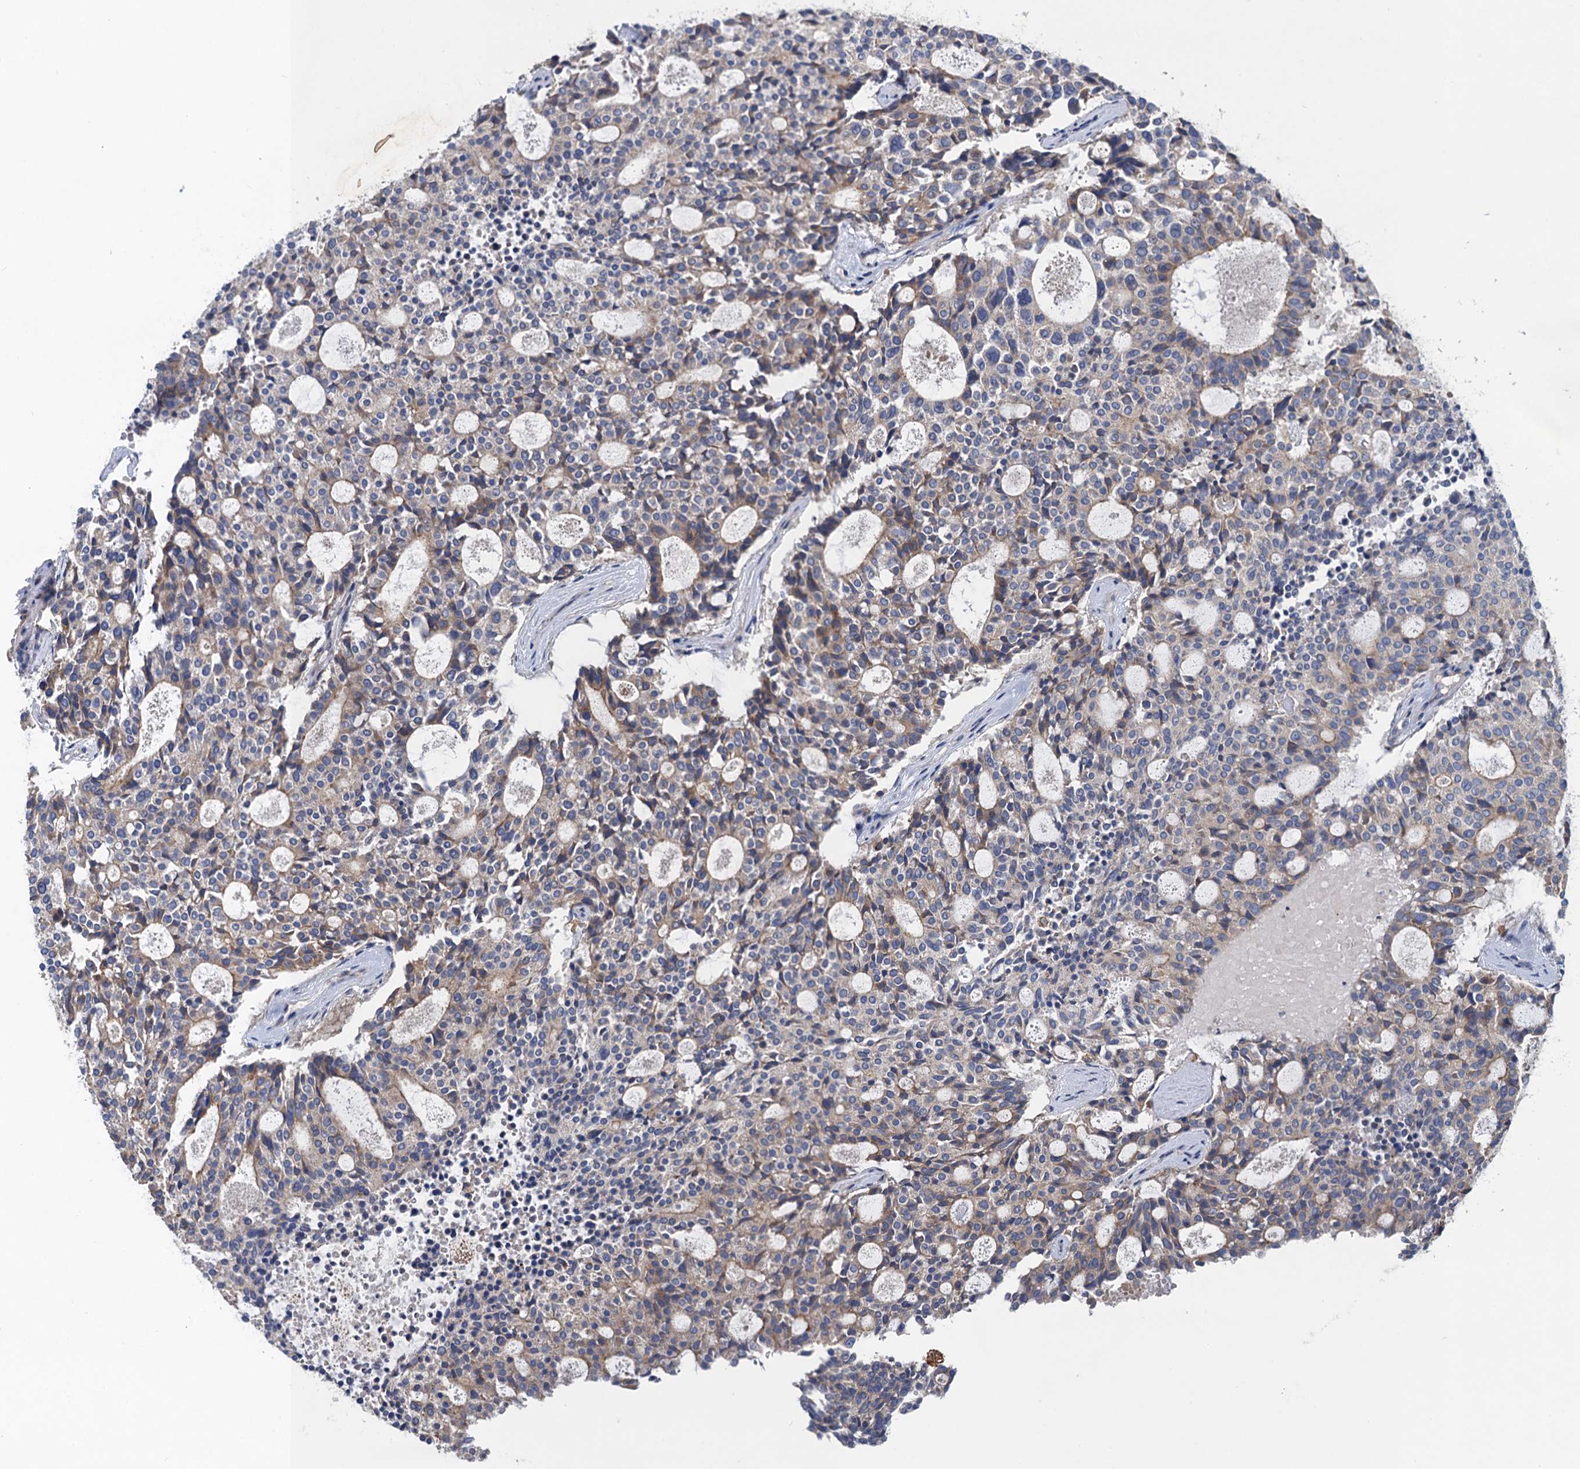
{"staining": {"intensity": "weak", "quantity": "<25%", "location": "cytoplasmic/membranous"}, "tissue": "carcinoid", "cell_type": "Tumor cells", "image_type": "cancer", "snomed": [{"axis": "morphology", "description": "Carcinoid, malignant, NOS"}, {"axis": "topography", "description": "Pancreas"}], "caption": "Tumor cells are negative for protein expression in human carcinoid (malignant). Brightfield microscopy of immunohistochemistry stained with DAB (3,3'-diaminobenzidine) (brown) and hematoxylin (blue), captured at high magnification.", "gene": "SNAP29", "patient": {"sex": "female", "age": 54}}